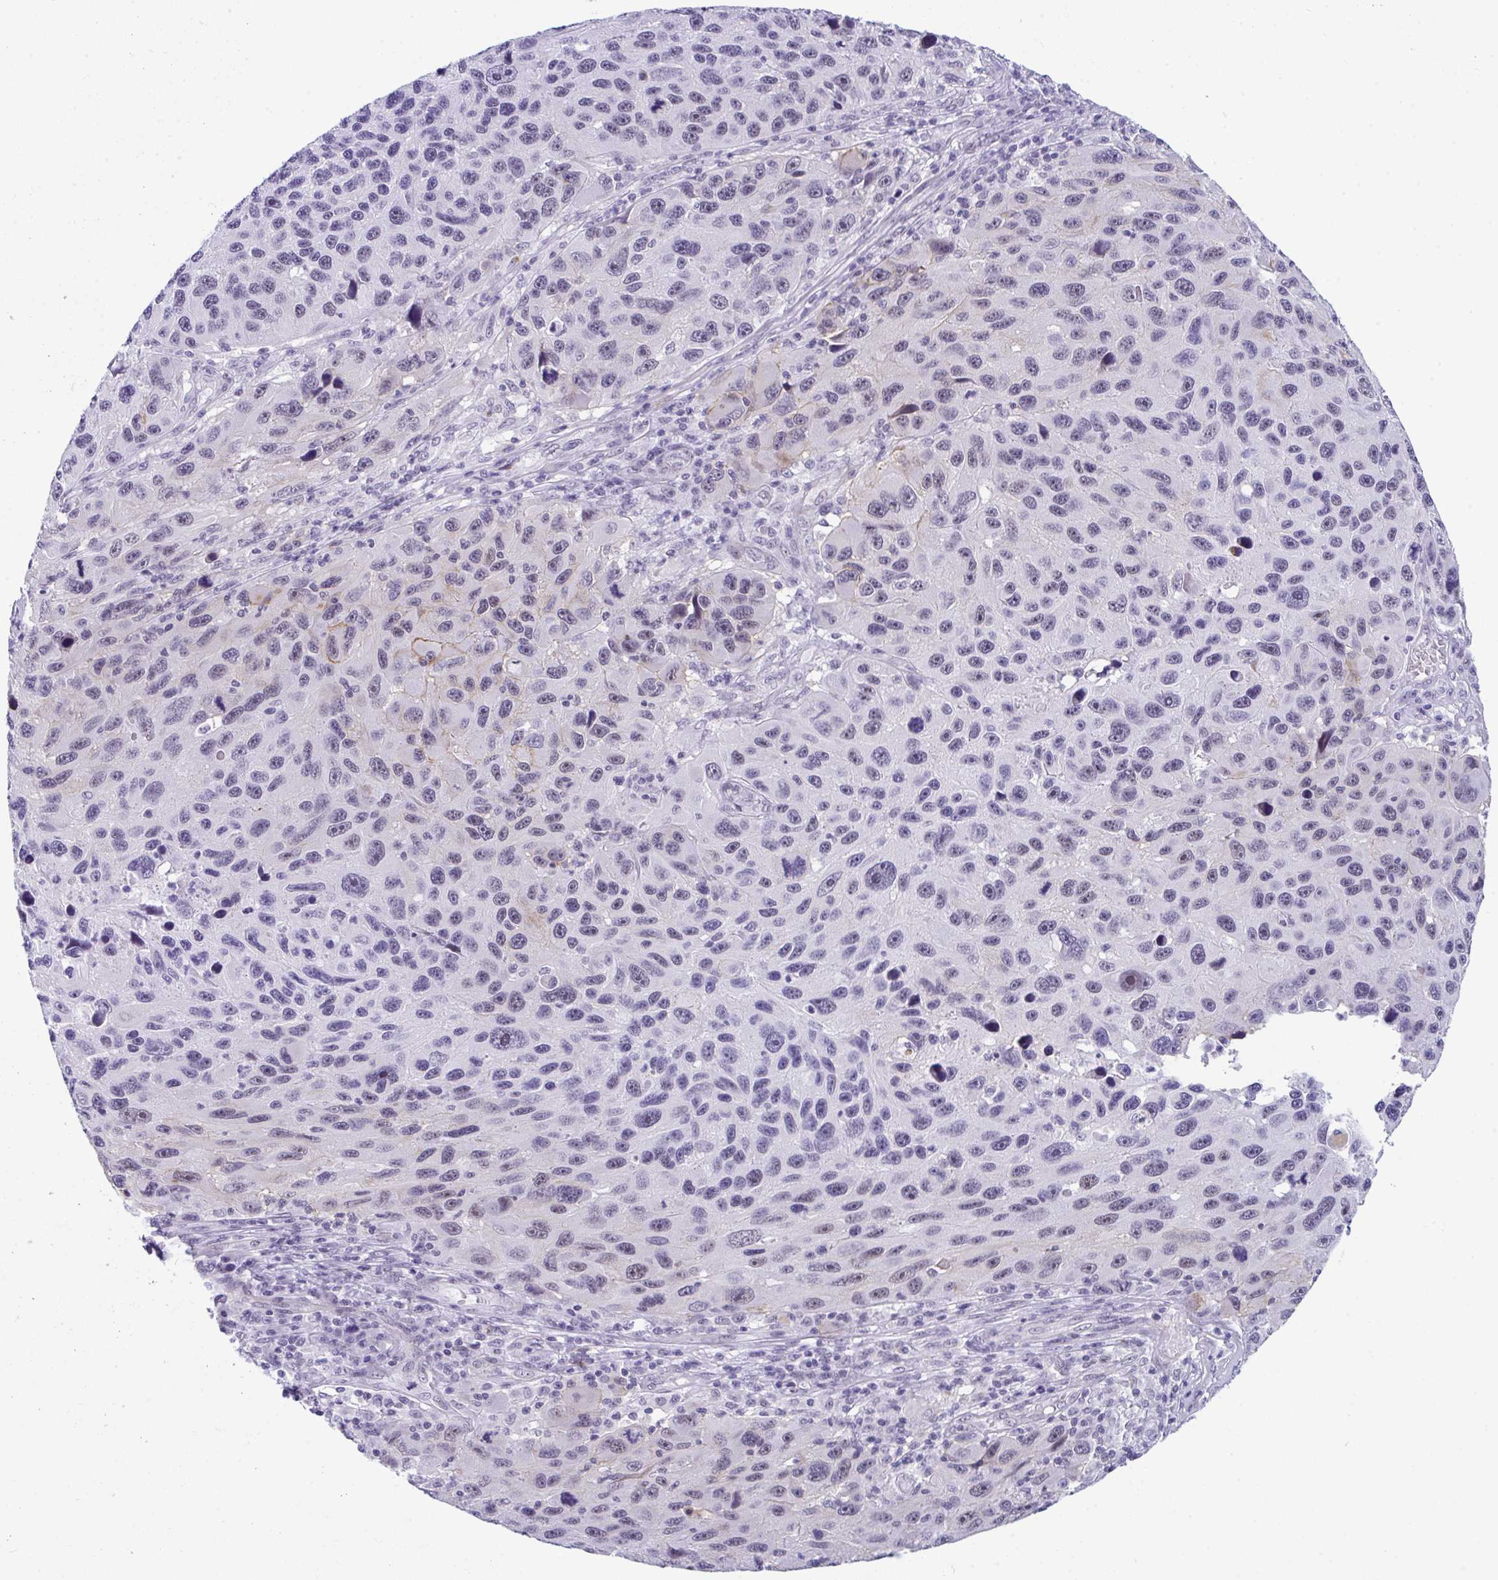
{"staining": {"intensity": "negative", "quantity": "none", "location": "none"}, "tissue": "melanoma", "cell_type": "Tumor cells", "image_type": "cancer", "snomed": [{"axis": "morphology", "description": "Malignant melanoma, NOS"}, {"axis": "topography", "description": "Skin"}], "caption": "Tumor cells show no significant protein expression in malignant melanoma.", "gene": "CDK13", "patient": {"sex": "male", "age": 53}}